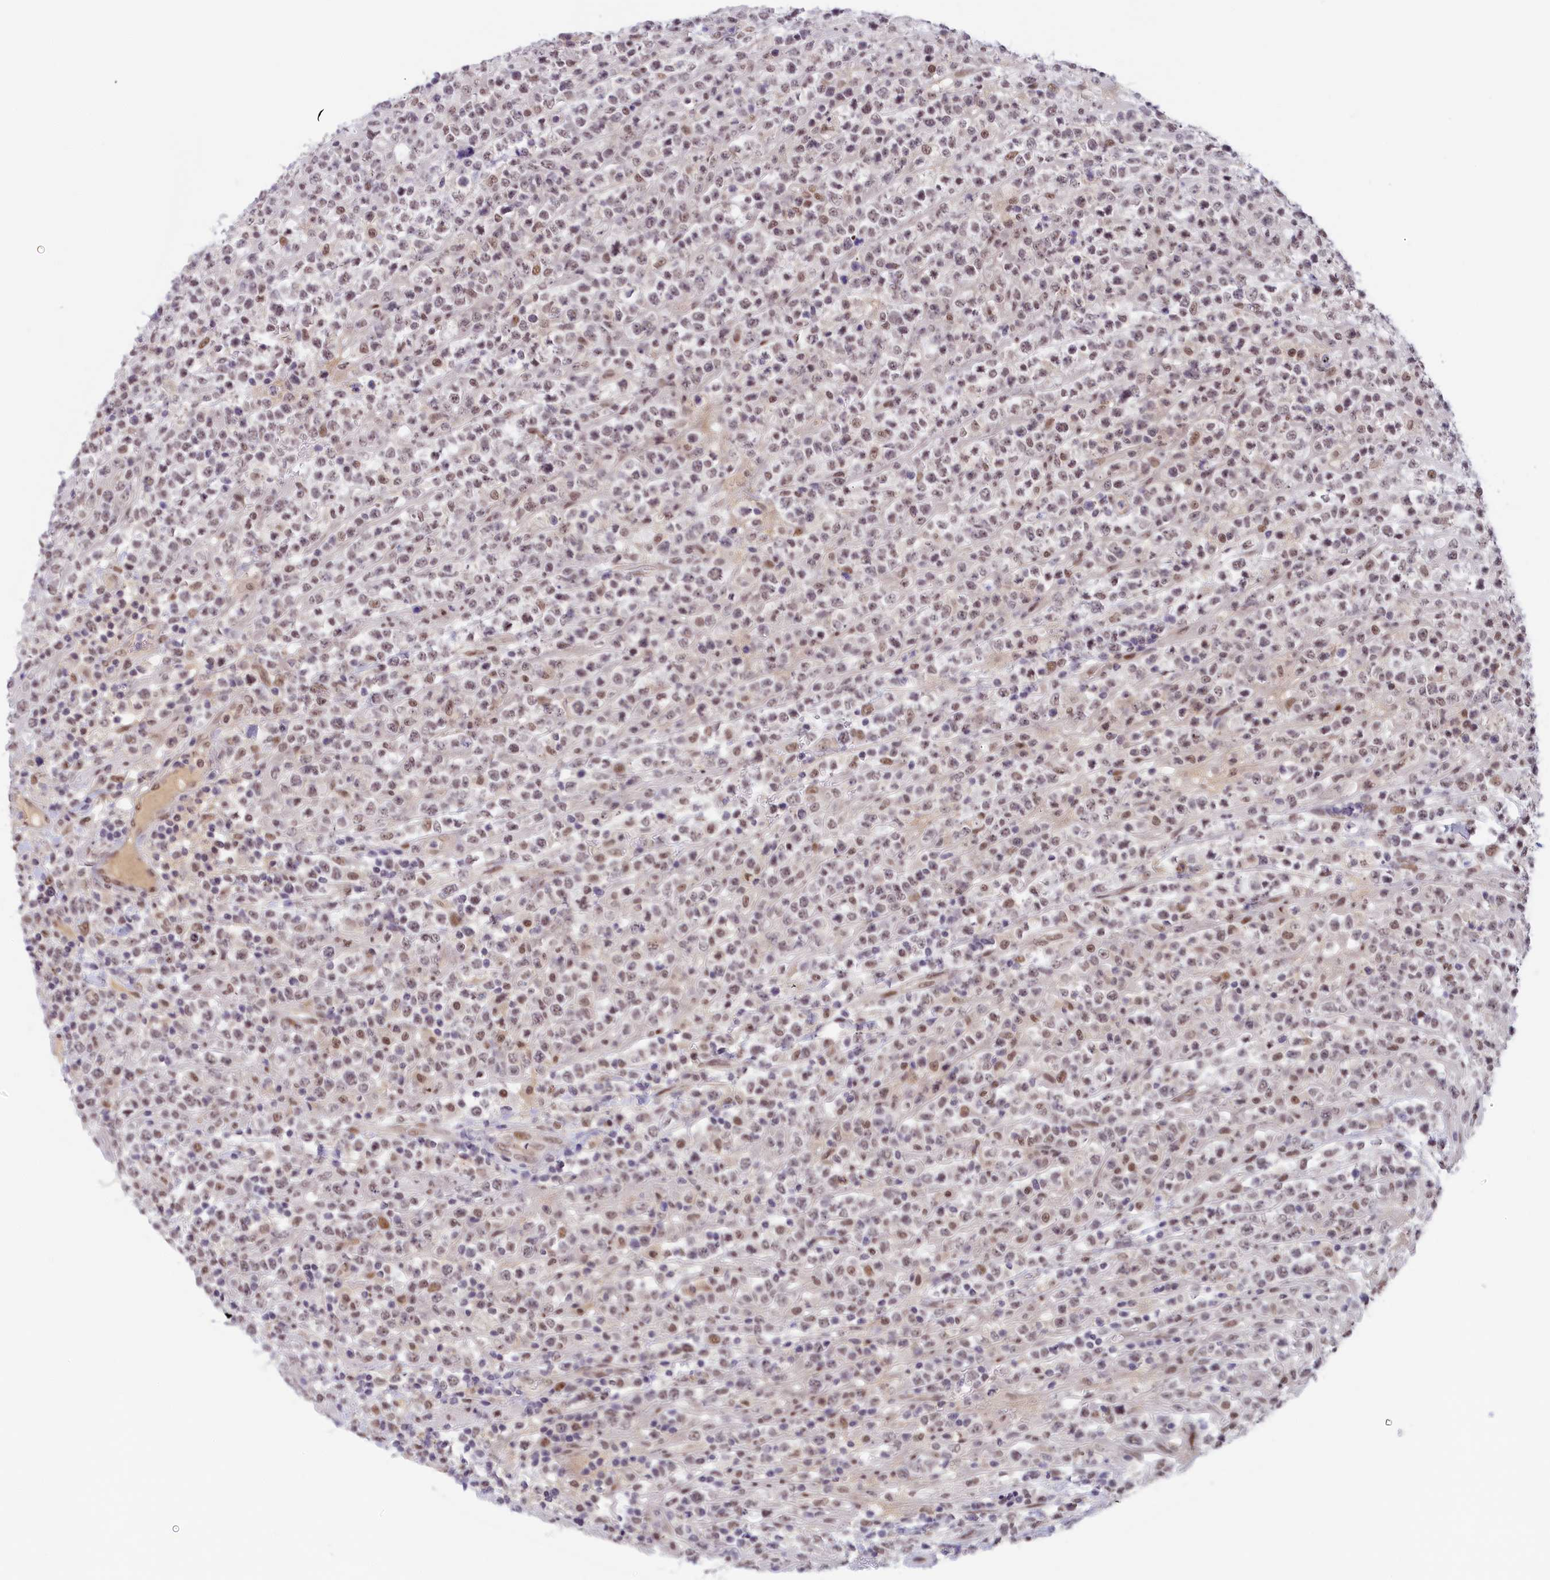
{"staining": {"intensity": "moderate", "quantity": ">75%", "location": "nuclear"}, "tissue": "lymphoma", "cell_type": "Tumor cells", "image_type": "cancer", "snomed": [{"axis": "morphology", "description": "Malignant lymphoma, non-Hodgkin's type, High grade"}, {"axis": "topography", "description": "Colon"}], "caption": "DAB immunohistochemical staining of malignant lymphoma, non-Hodgkin's type (high-grade) demonstrates moderate nuclear protein staining in about >75% of tumor cells.", "gene": "SEC31B", "patient": {"sex": "female", "age": 53}}